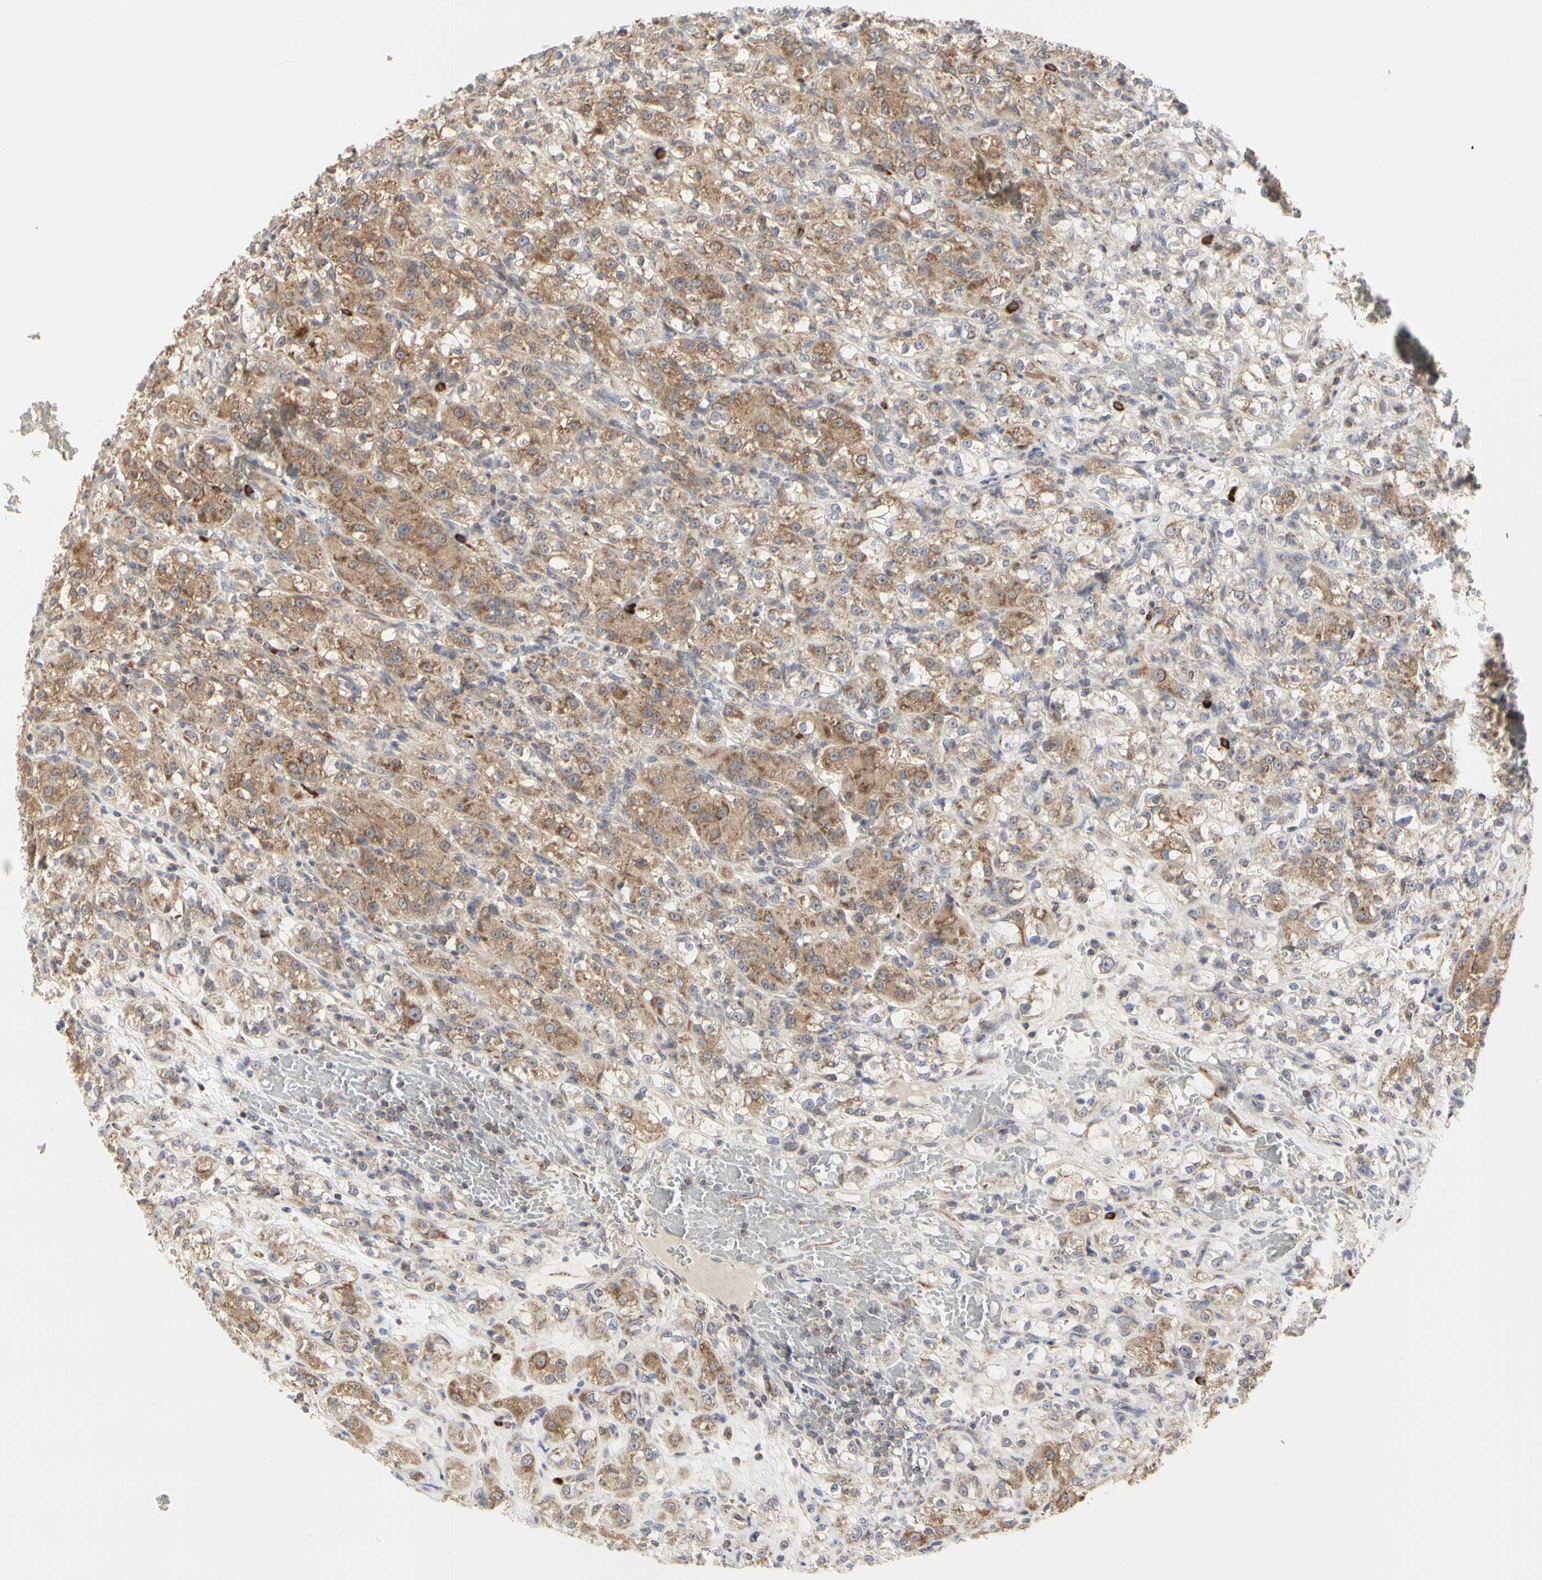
{"staining": {"intensity": "moderate", "quantity": ">75%", "location": "cytoplasmic/membranous"}, "tissue": "renal cancer", "cell_type": "Tumor cells", "image_type": "cancer", "snomed": [{"axis": "morphology", "description": "Normal tissue, NOS"}, {"axis": "morphology", "description": "Adenocarcinoma, NOS"}, {"axis": "topography", "description": "Kidney"}], "caption": "Protein staining exhibits moderate cytoplasmic/membranous positivity in about >75% of tumor cells in adenocarcinoma (renal). (Brightfield microscopy of DAB IHC at high magnification).", "gene": "TSKU", "patient": {"sex": "male", "age": 61}}